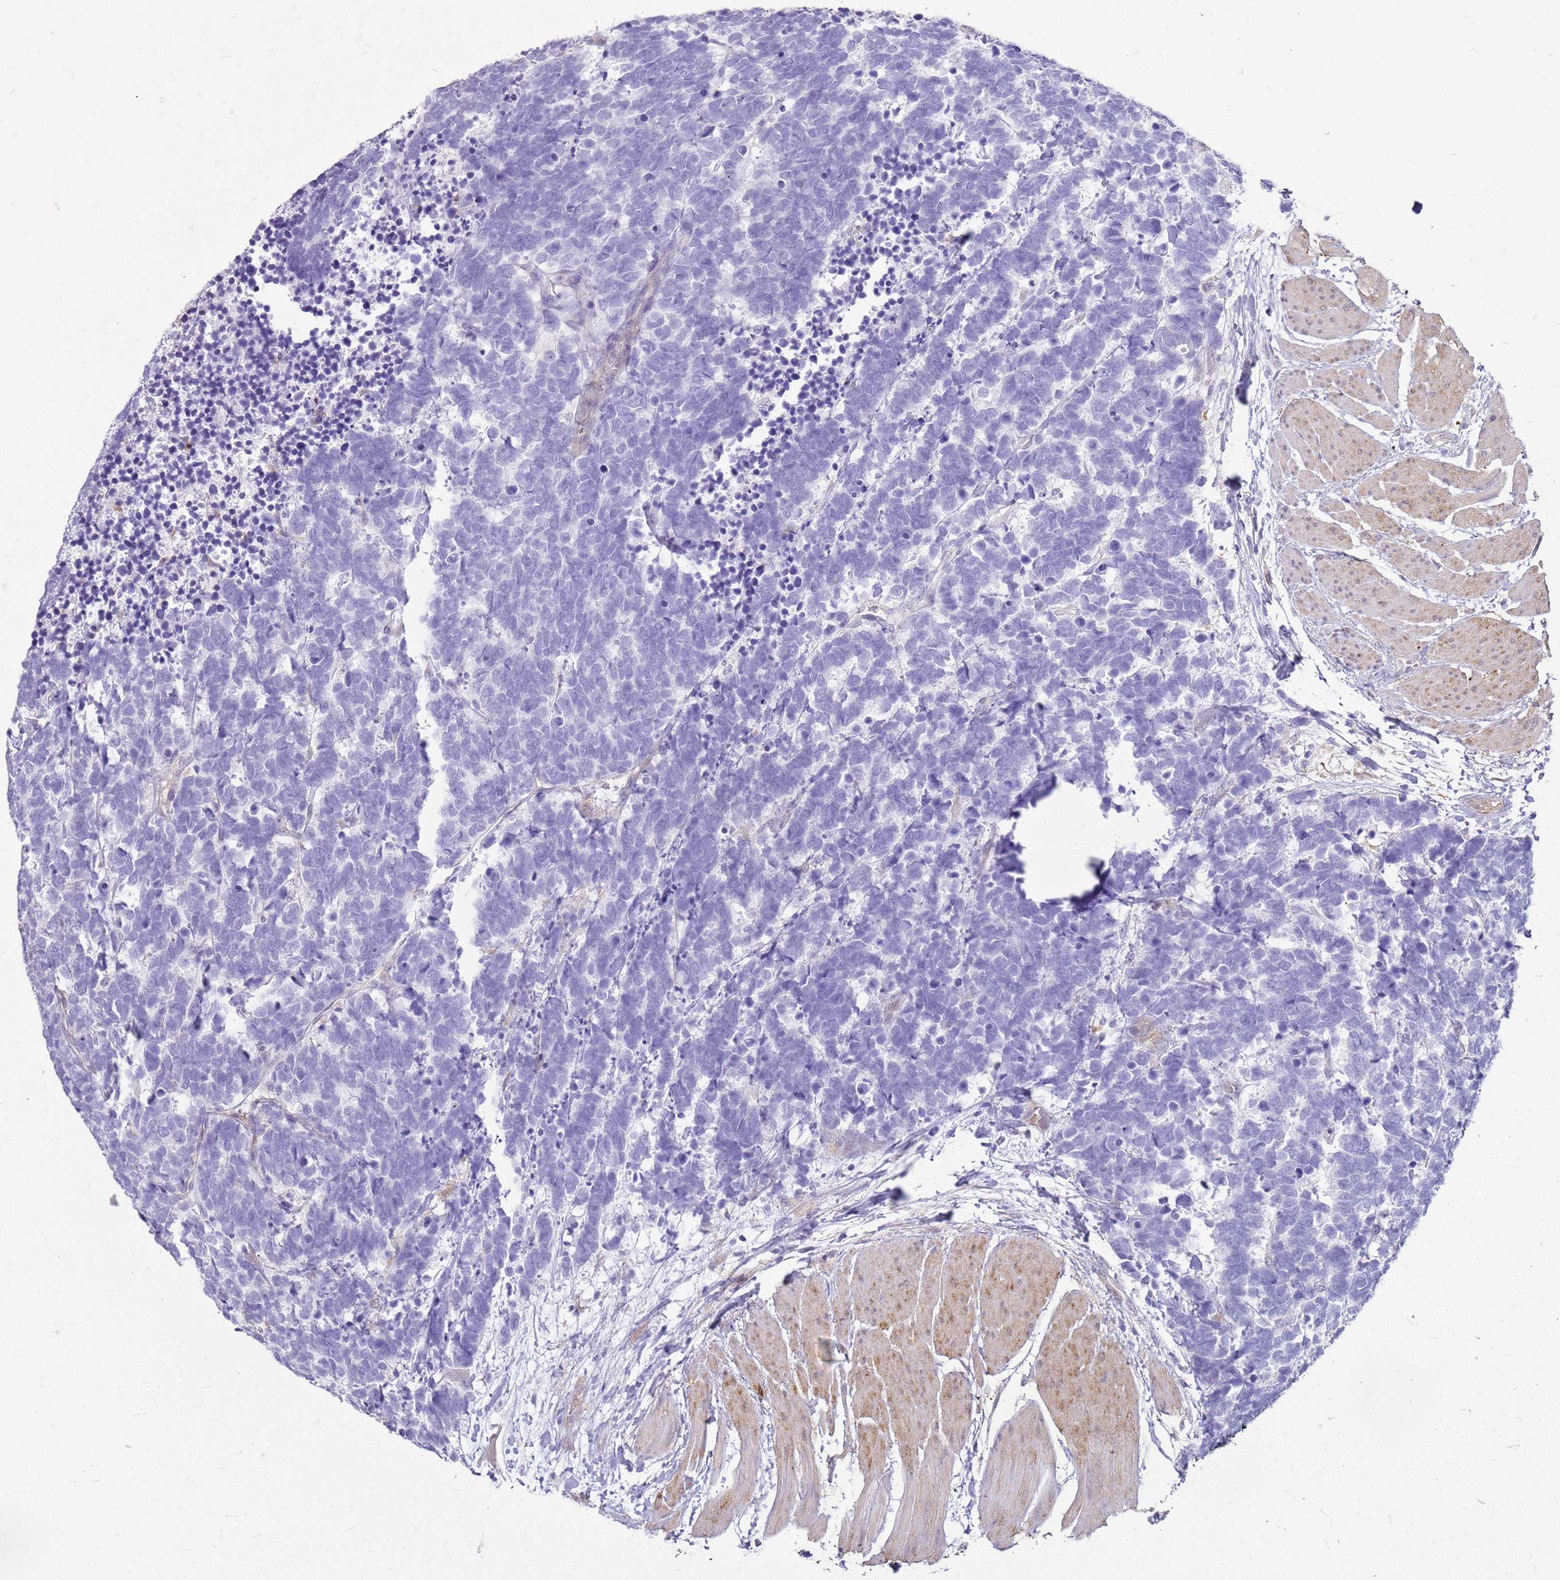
{"staining": {"intensity": "negative", "quantity": "none", "location": "none"}, "tissue": "carcinoid", "cell_type": "Tumor cells", "image_type": "cancer", "snomed": [{"axis": "morphology", "description": "Carcinoma, NOS"}, {"axis": "morphology", "description": "Carcinoid, malignant, NOS"}, {"axis": "topography", "description": "Urinary bladder"}], "caption": "This is an IHC histopathology image of human carcinoid. There is no expression in tumor cells.", "gene": "HSPB1", "patient": {"sex": "male", "age": 57}}